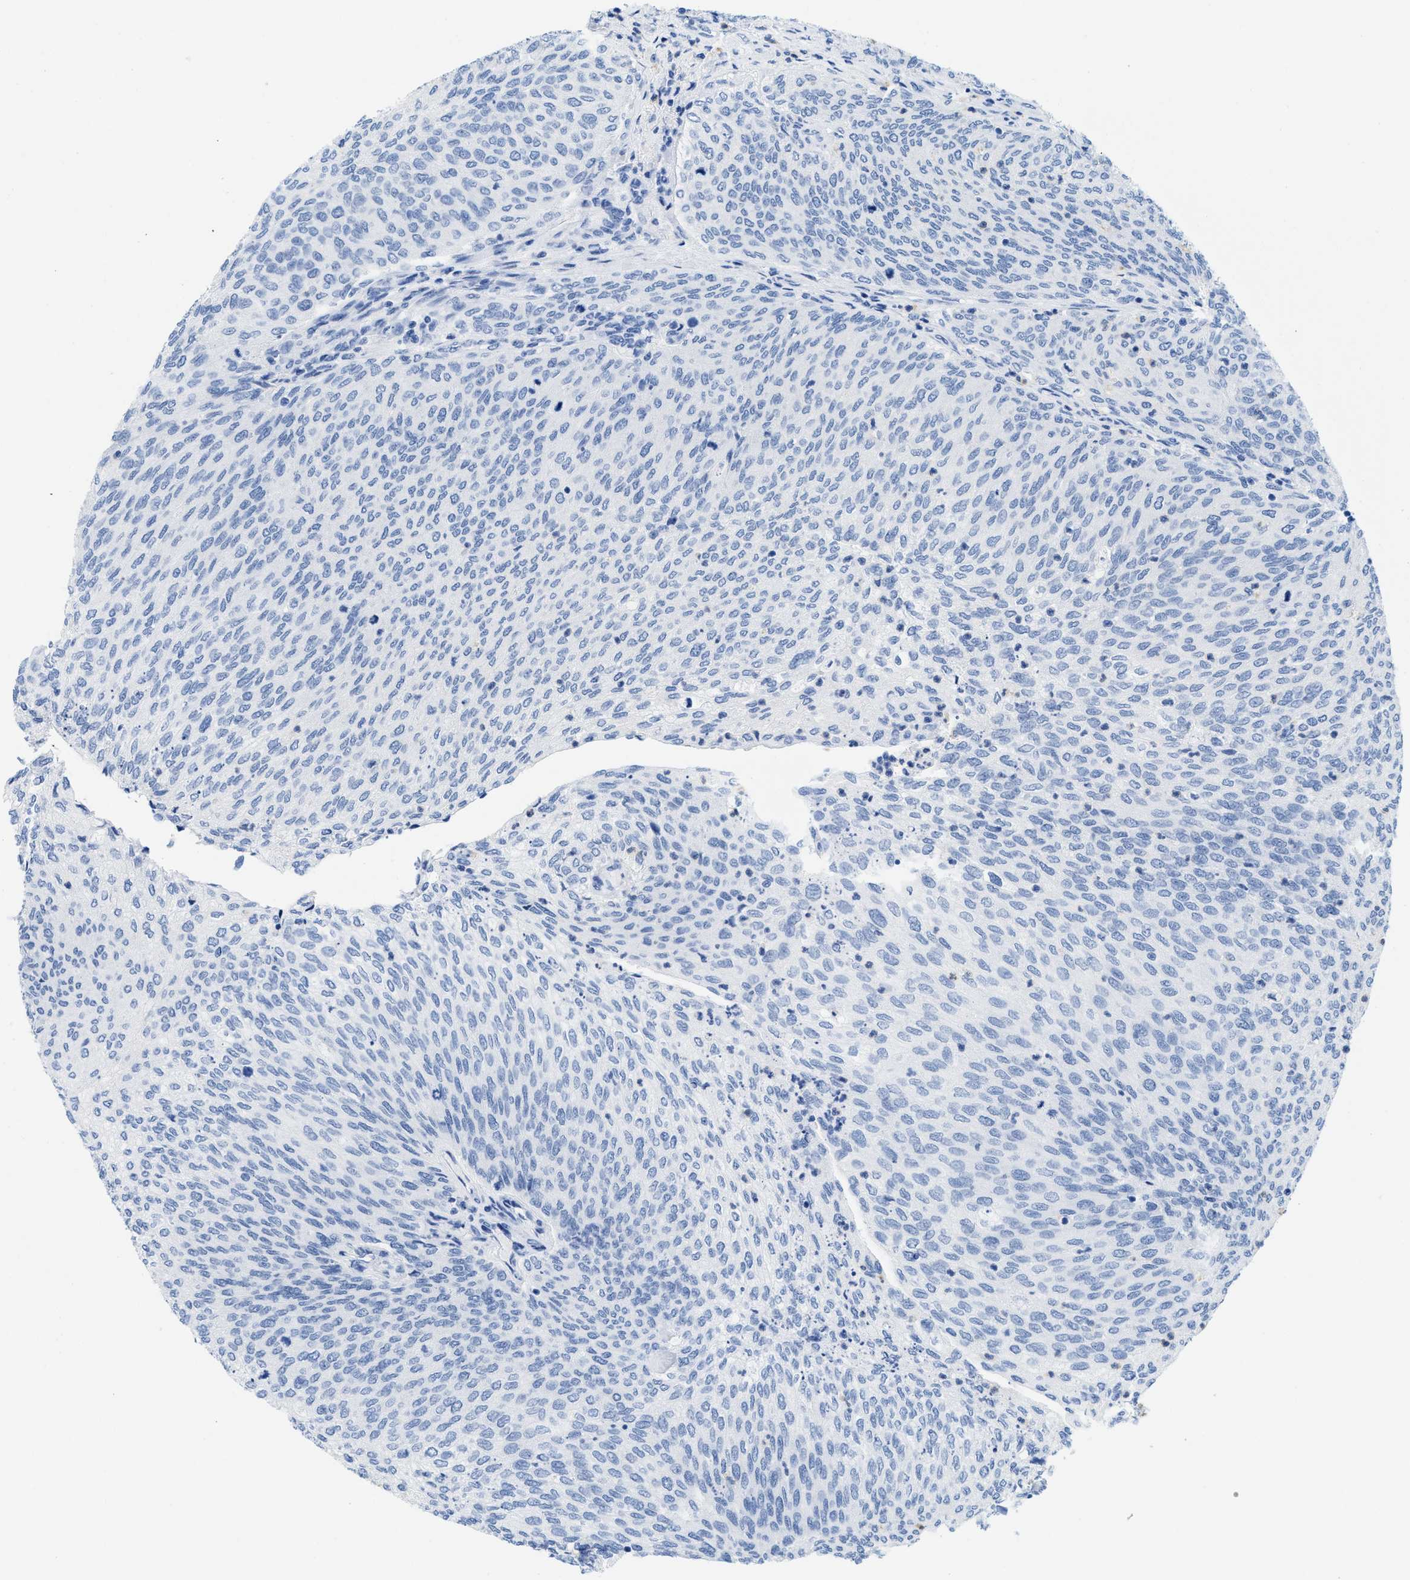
{"staining": {"intensity": "negative", "quantity": "none", "location": "none"}, "tissue": "urothelial cancer", "cell_type": "Tumor cells", "image_type": "cancer", "snomed": [{"axis": "morphology", "description": "Urothelial carcinoma, Low grade"}, {"axis": "topography", "description": "Urinary bladder"}], "caption": "Immunohistochemical staining of human low-grade urothelial carcinoma exhibits no significant staining in tumor cells.", "gene": "CR1", "patient": {"sex": "female", "age": 79}}